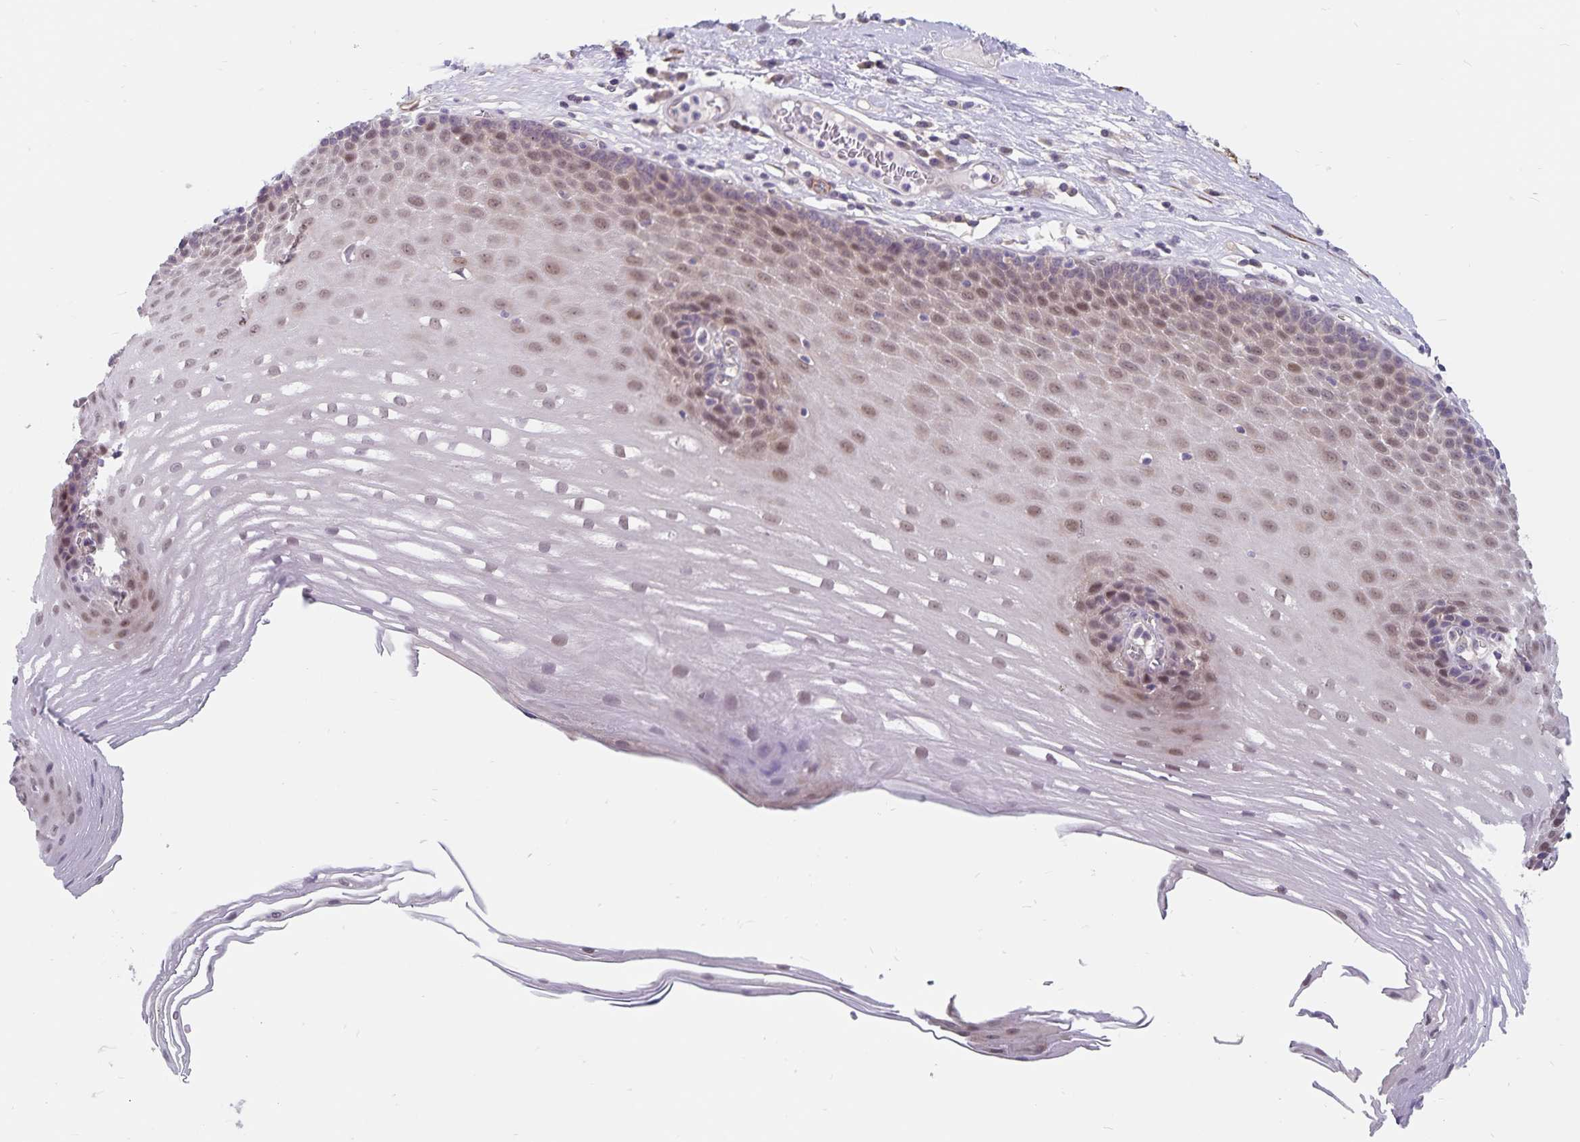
{"staining": {"intensity": "moderate", "quantity": ">75%", "location": "nuclear"}, "tissue": "esophagus", "cell_type": "Squamous epithelial cells", "image_type": "normal", "snomed": [{"axis": "morphology", "description": "Normal tissue, NOS"}, {"axis": "topography", "description": "Esophagus"}], "caption": "Immunohistochemistry (IHC) histopathology image of normal human esophagus stained for a protein (brown), which demonstrates medium levels of moderate nuclear expression in about >75% of squamous epithelial cells.", "gene": "BAG6", "patient": {"sex": "male", "age": 62}}